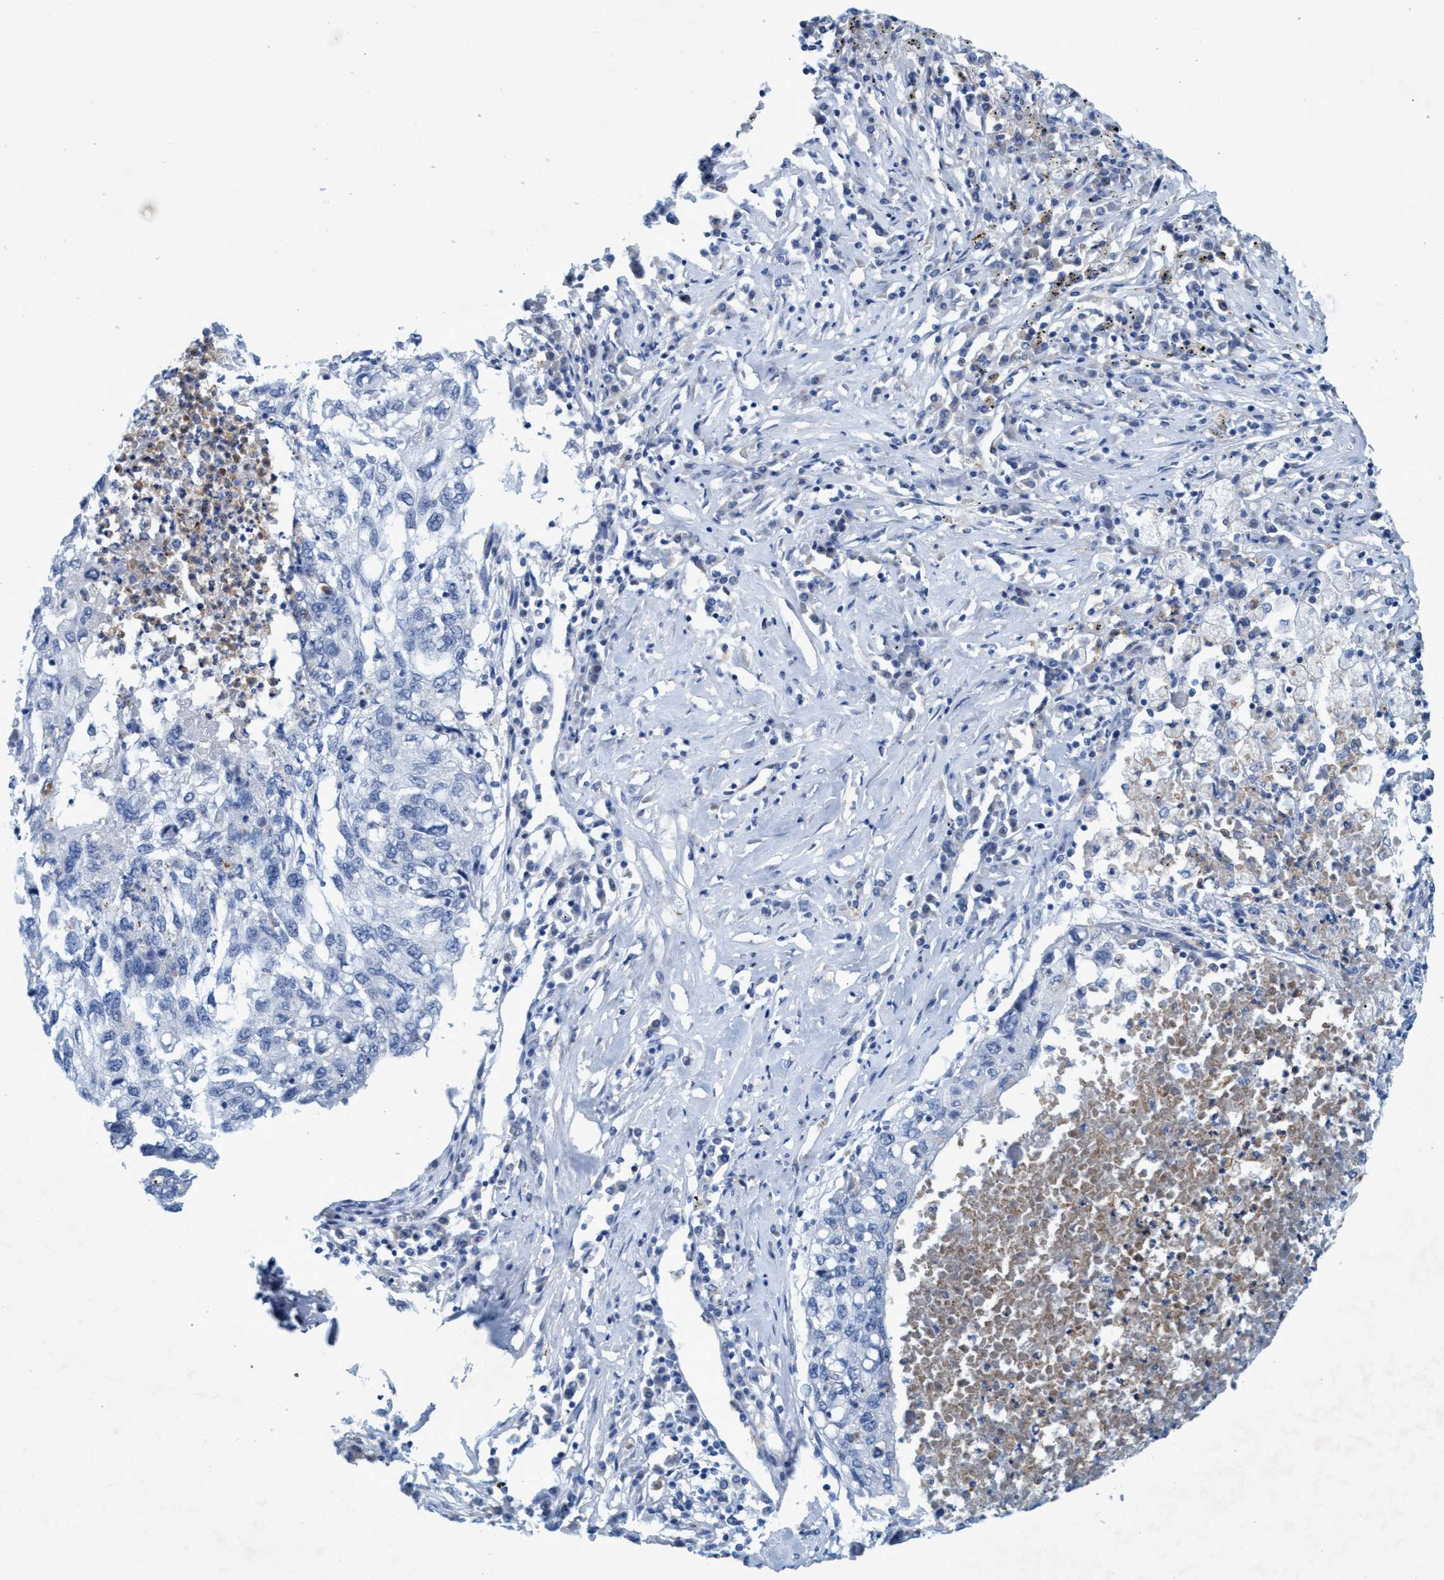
{"staining": {"intensity": "negative", "quantity": "none", "location": "none"}, "tissue": "lung cancer", "cell_type": "Tumor cells", "image_type": "cancer", "snomed": [{"axis": "morphology", "description": "Squamous cell carcinoma, NOS"}, {"axis": "topography", "description": "Lung"}], "caption": "Human lung squamous cell carcinoma stained for a protein using IHC exhibits no staining in tumor cells.", "gene": "SLC43A2", "patient": {"sex": "female", "age": 63}}